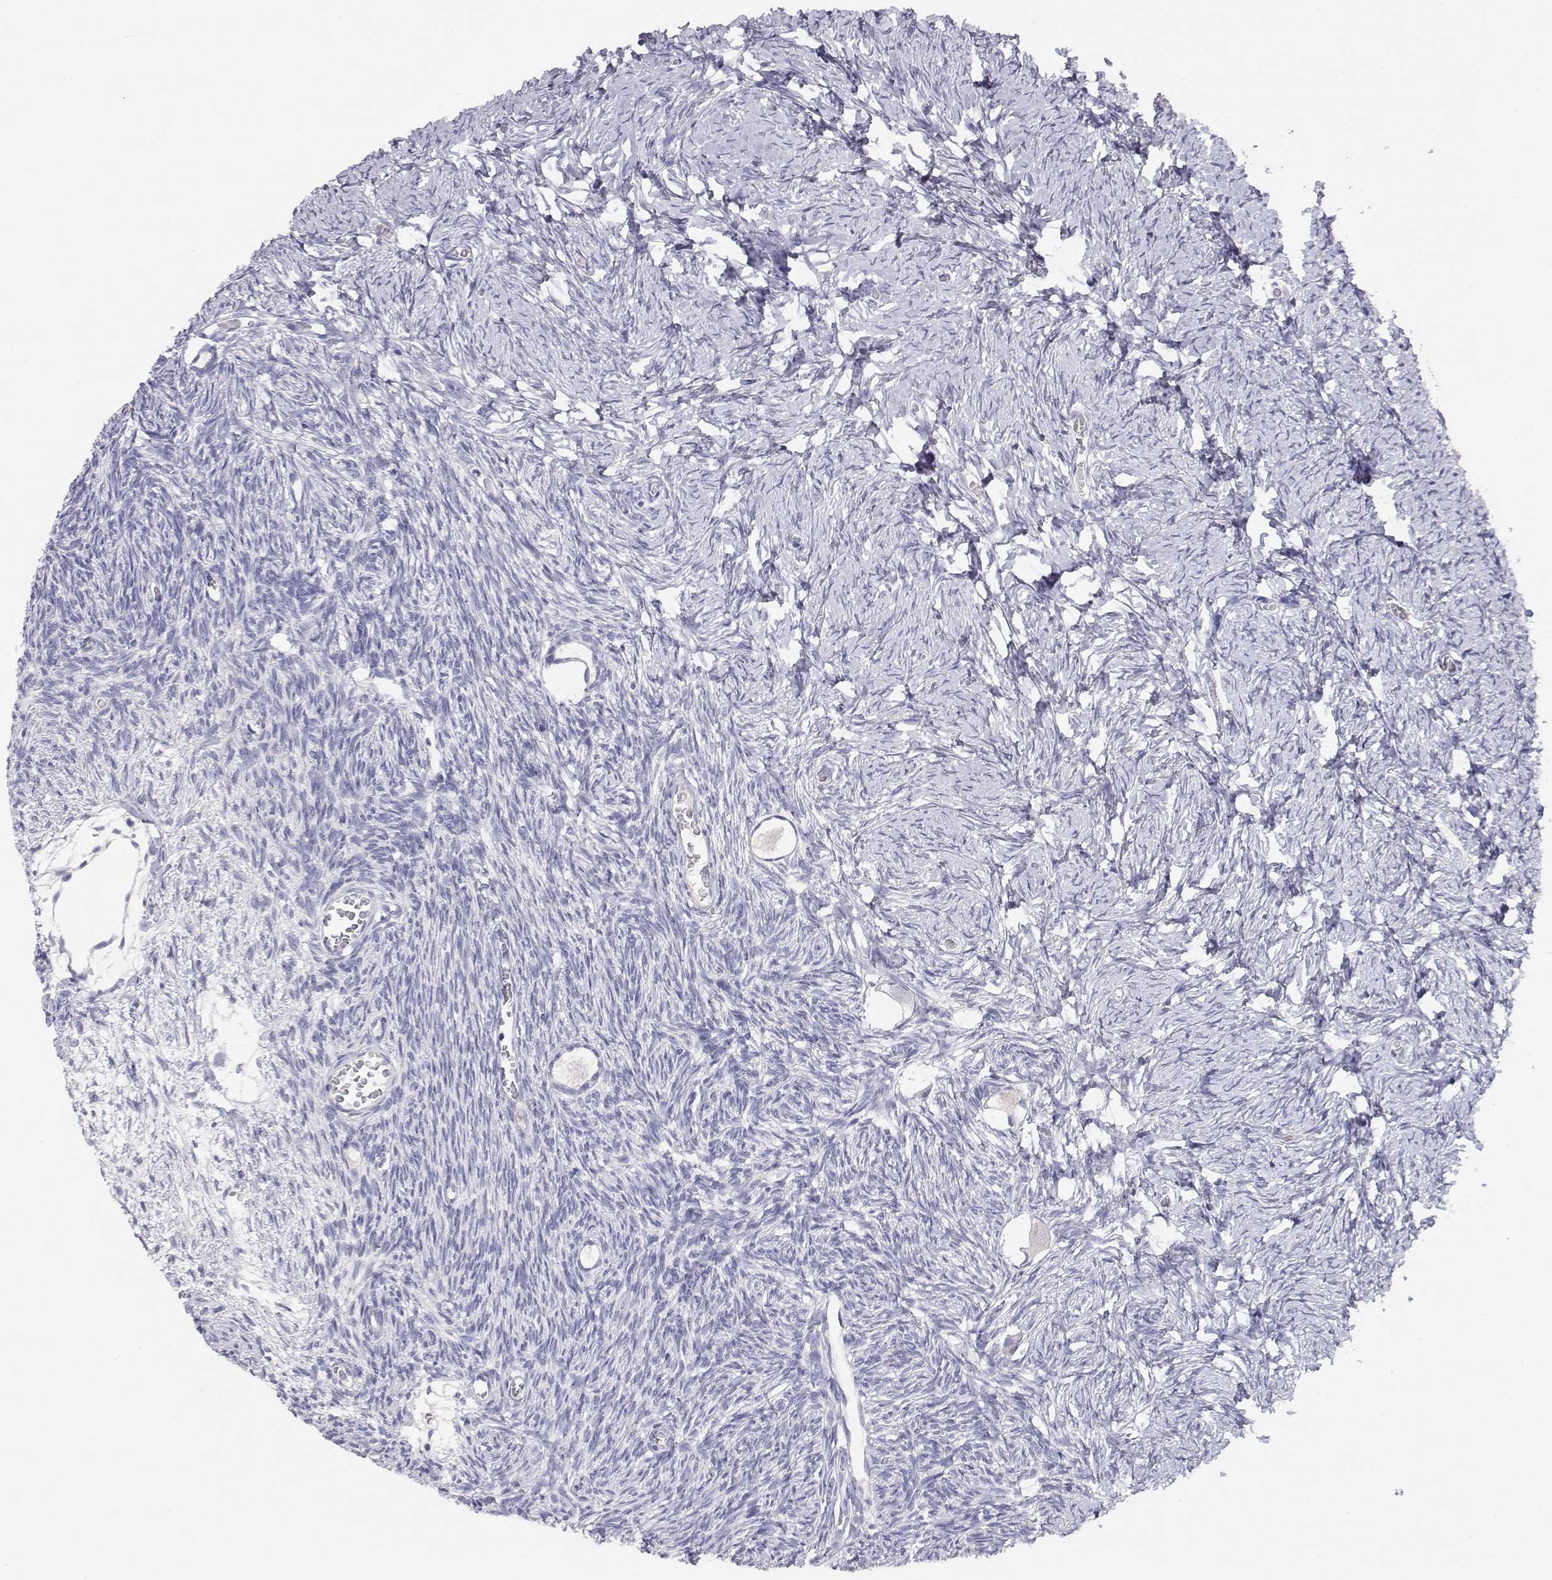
{"staining": {"intensity": "negative", "quantity": "none", "location": "none"}, "tissue": "ovary", "cell_type": "Follicle cells", "image_type": "normal", "snomed": [{"axis": "morphology", "description": "Normal tissue, NOS"}, {"axis": "topography", "description": "Ovary"}], "caption": "IHC of benign ovary shows no expression in follicle cells.", "gene": "ADA", "patient": {"sex": "female", "age": 27}}